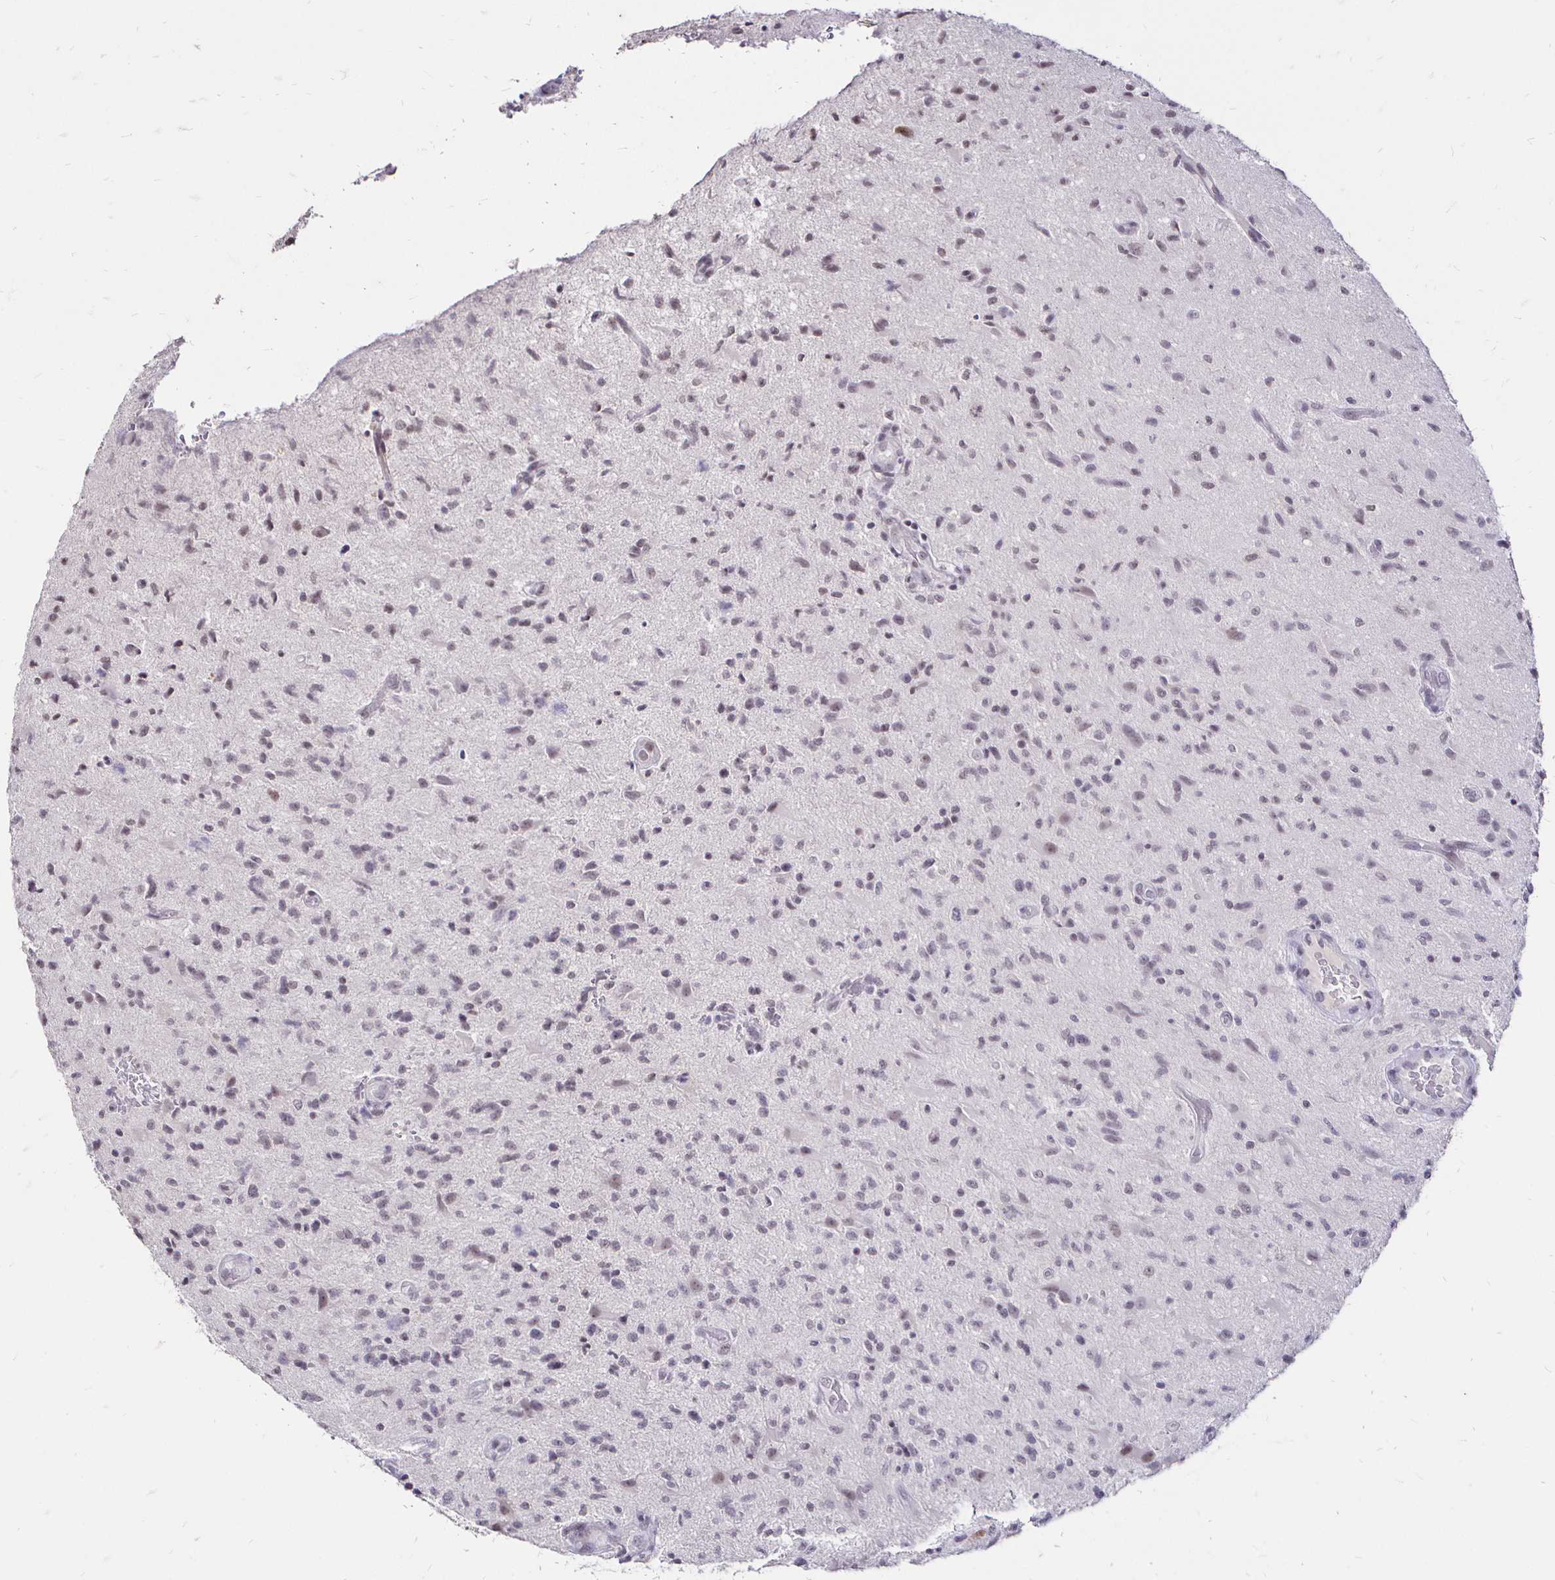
{"staining": {"intensity": "negative", "quantity": "none", "location": "none"}, "tissue": "glioma", "cell_type": "Tumor cells", "image_type": "cancer", "snomed": [{"axis": "morphology", "description": "Glioma, malignant, High grade"}, {"axis": "topography", "description": "Brain"}], "caption": "DAB immunohistochemical staining of human glioma exhibits no significant staining in tumor cells.", "gene": "SIN3A", "patient": {"sex": "male", "age": 67}}